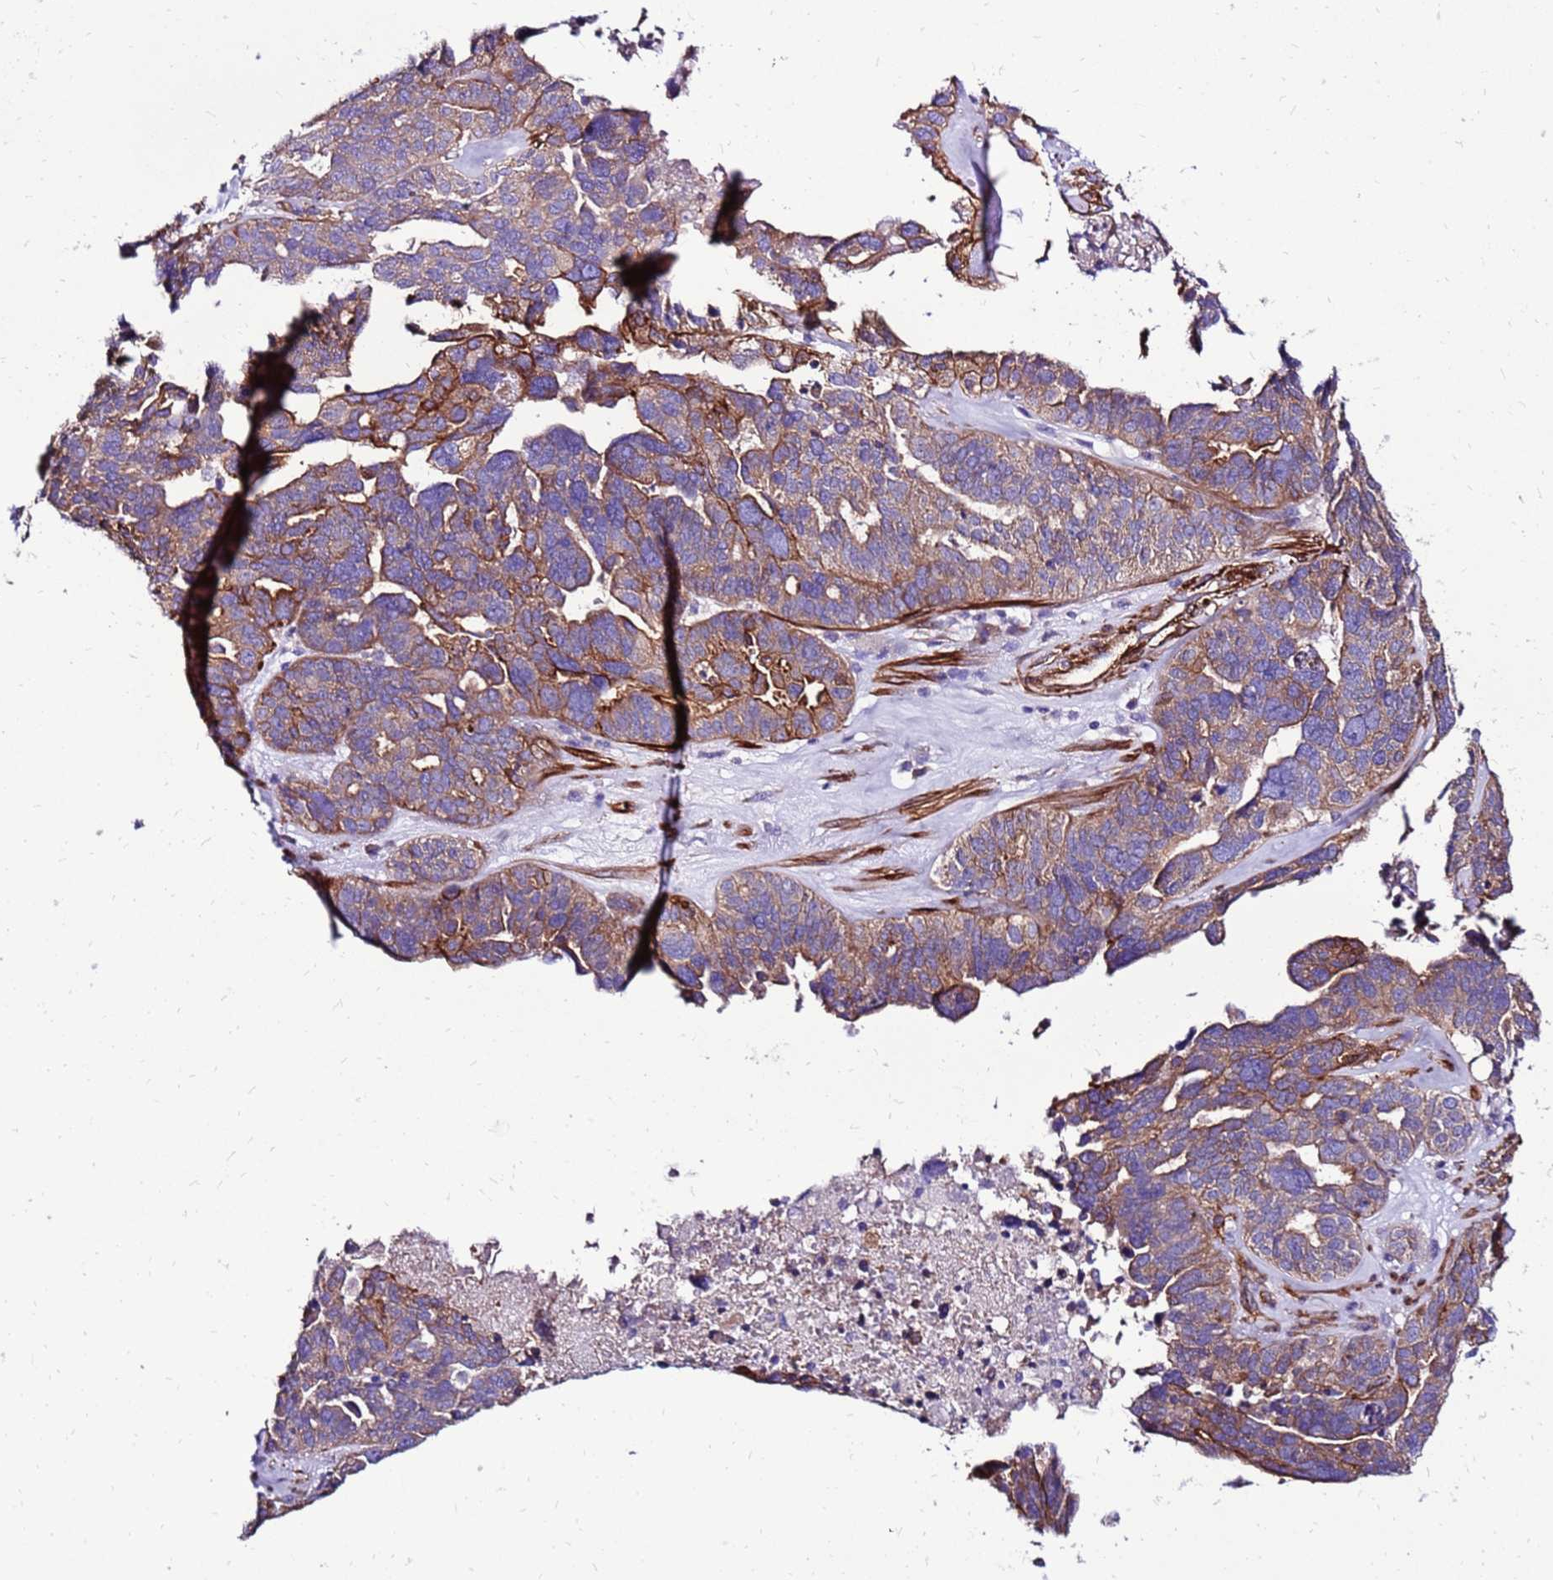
{"staining": {"intensity": "moderate", "quantity": ">75%", "location": "cytoplasmic/membranous"}, "tissue": "ovarian cancer", "cell_type": "Tumor cells", "image_type": "cancer", "snomed": [{"axis": "morphology", "description": "Cystadenocarcinoma, serous, NOS"}, {"axis": "topography", "description": "Ovary"}], "caption": "Immunohistochemistry (IHC) (DAB (3,3'-diaminobenzidine)) staining of ovarian cancer (serous cystadenocarcinoma) reveals moderate cytoplasmic/membranous protein positivity in approximately >75% of tumor cells.", "gene": "EI24", "patient": {"sex": "female", "age": 59}}